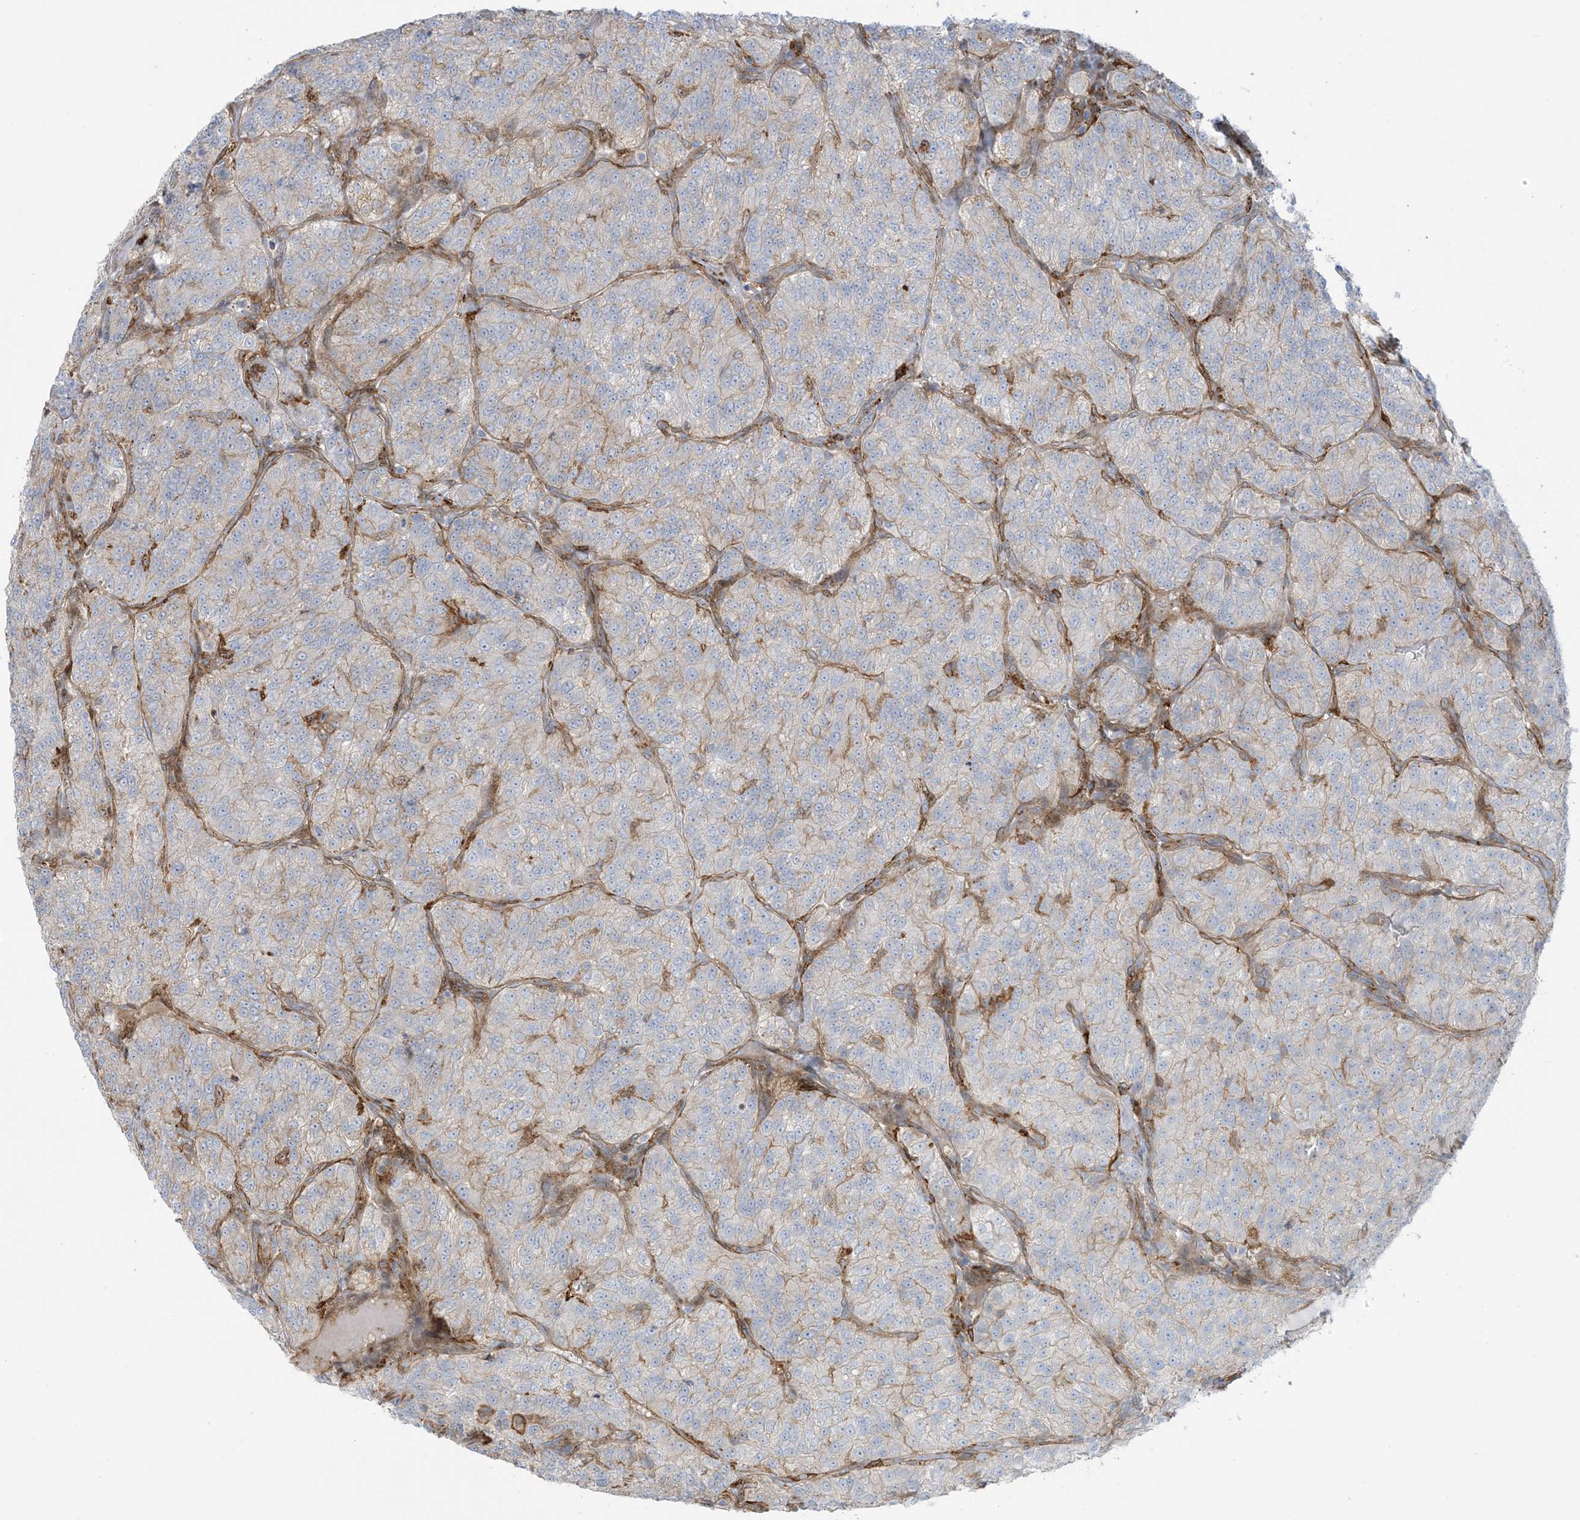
{"staining": {"intensity": "weak", "quantity": "<25%", "location": "cytoplasmic/membranous"}, "tissue": "renal cancer", "cell_type": "Tumor cells", "image_type": "cancer", "snomed": [{"axis": "morphology", "description": "Adenocarcinoma, NOS"}, {"axis": "topography", "description": "Kidney"}], "caption": "This is an immunohistochemistry image of renal adenocarcinoma. There is no staining in tumor cells.", "gene": "ICMT", "patient": {"sex": "female", "age": 63}}